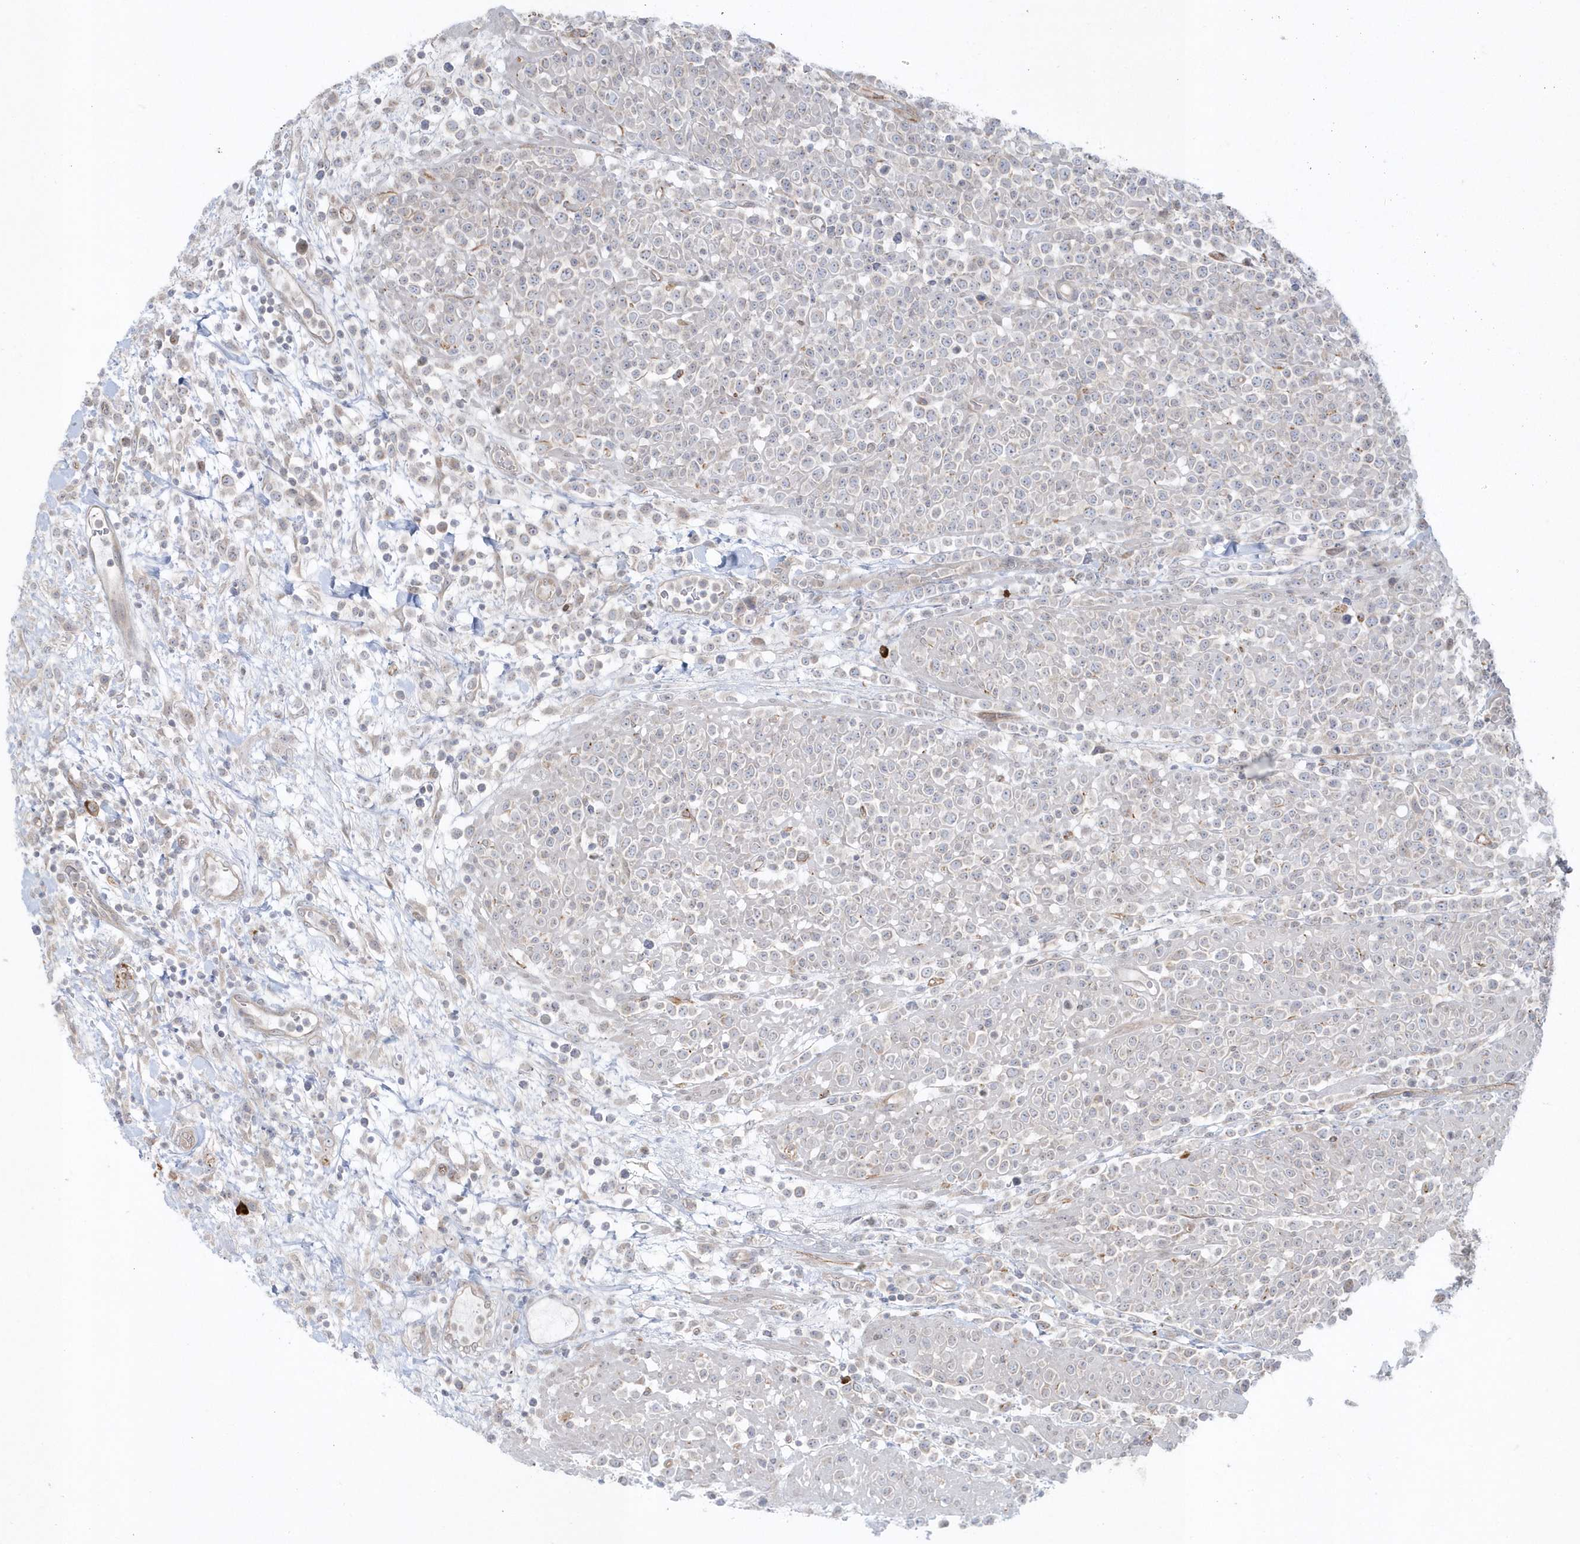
{"staining": {"intensity": "negative", "quantity": "none", "location": "none"}, "tissue": "lymphoma", "cell_type": "Tumor cells", "image_type": "cancer", "snomed": [{"axis": "morphology", "description": "Malignant lymphoma, non-Hodgkin's type, High grade"}, {"axis": "topography", "description": "Colon"}], "caption": "A high-resolution photomicrograph shows IHC staining of lymphoma, which demonstrates no significant staining in tumor cells.", "gene": "DHX57", "patient": {"sex": "female", "age": 53}}